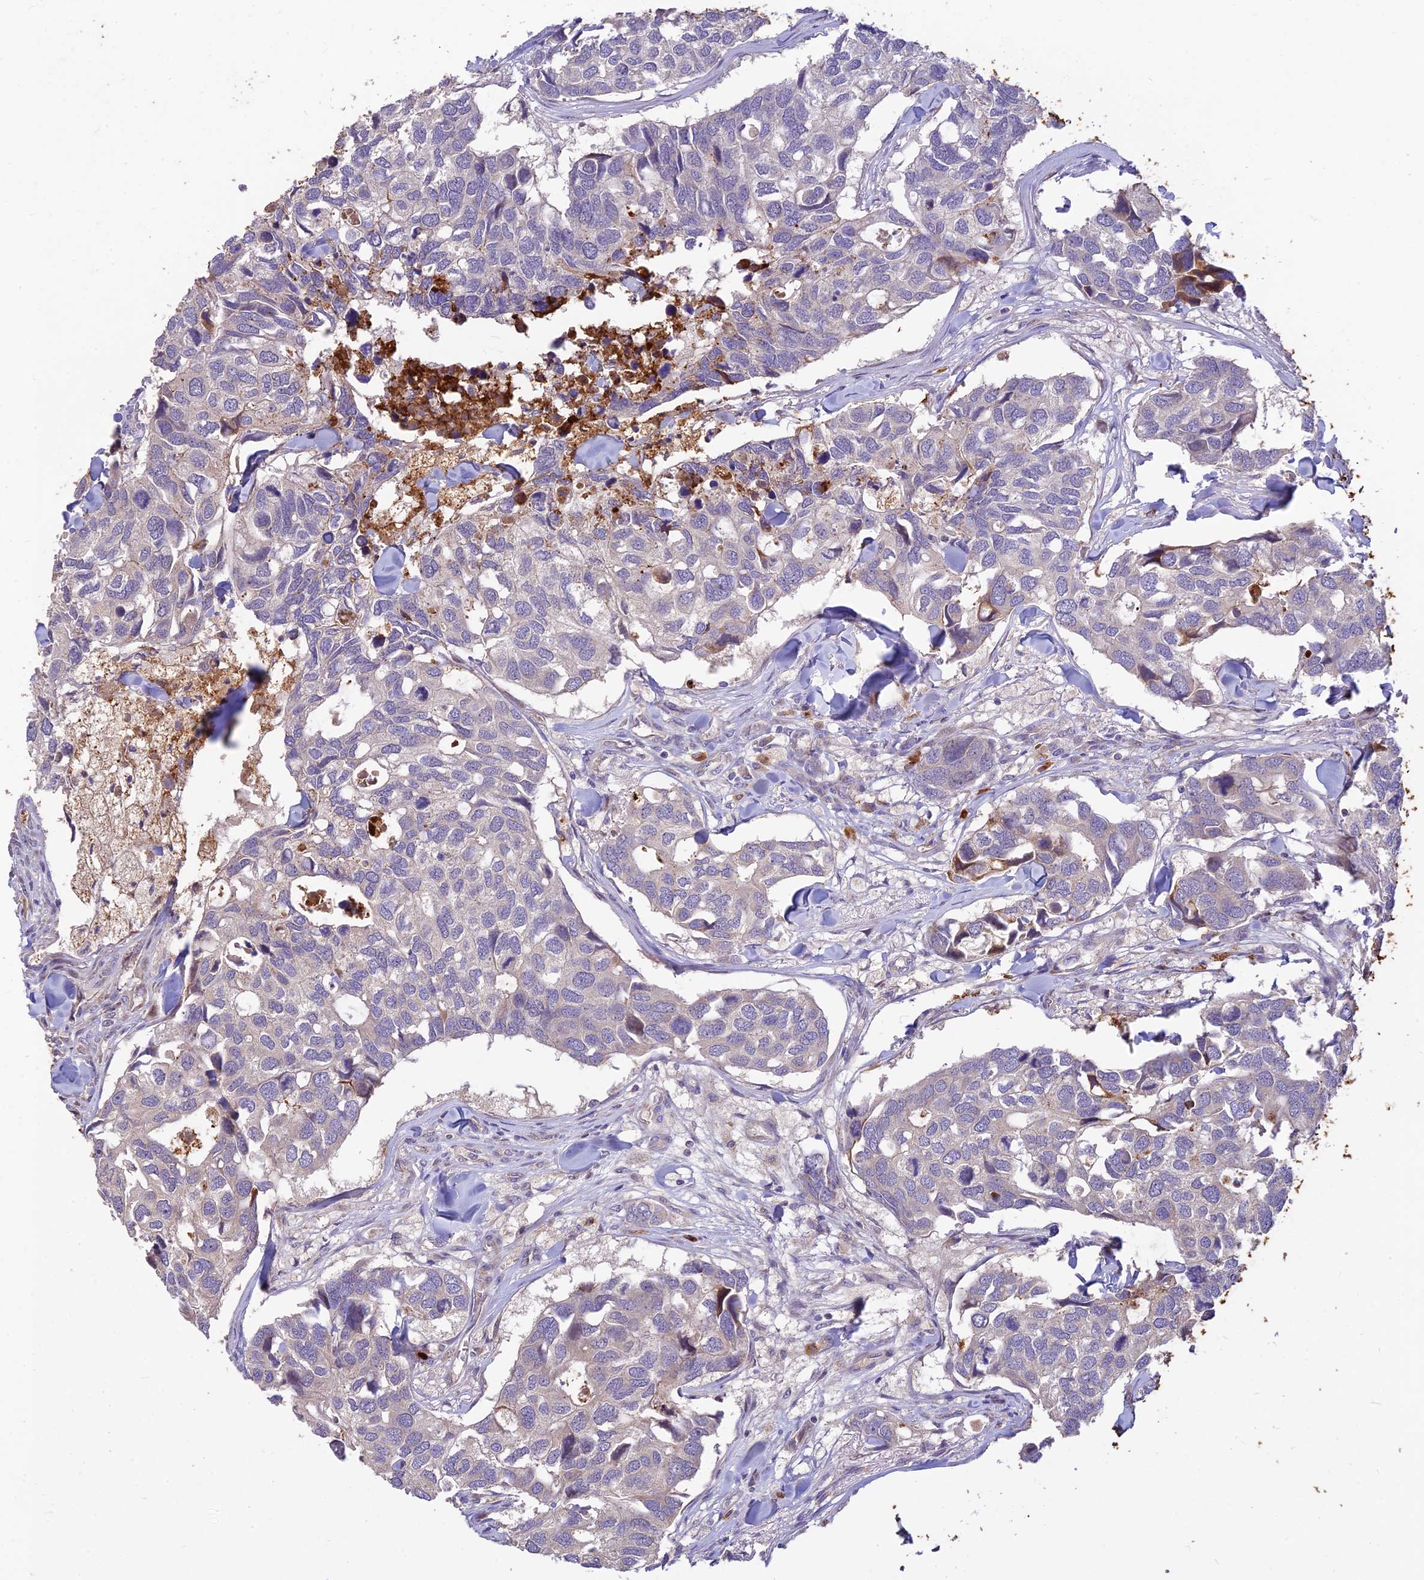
{"staining": {"intensity": "negative", "quantity": "none", "location": "none"}, "tissue": "breast cancer", "cell_type": "Tumor cells", "image_type": "cancer", "snomed": [{"axis": "morphology", "description": "Duct carcinoma"}, {"axis": "topography", "description": "Breast"}], "caption": "Breast cancer (intraductal carcinoma) was stained to show a protein in brown. There is no significant positivity in tumor cells.", "gene": "ASPDH", "patient": {"sex": "female", "age": 83}}